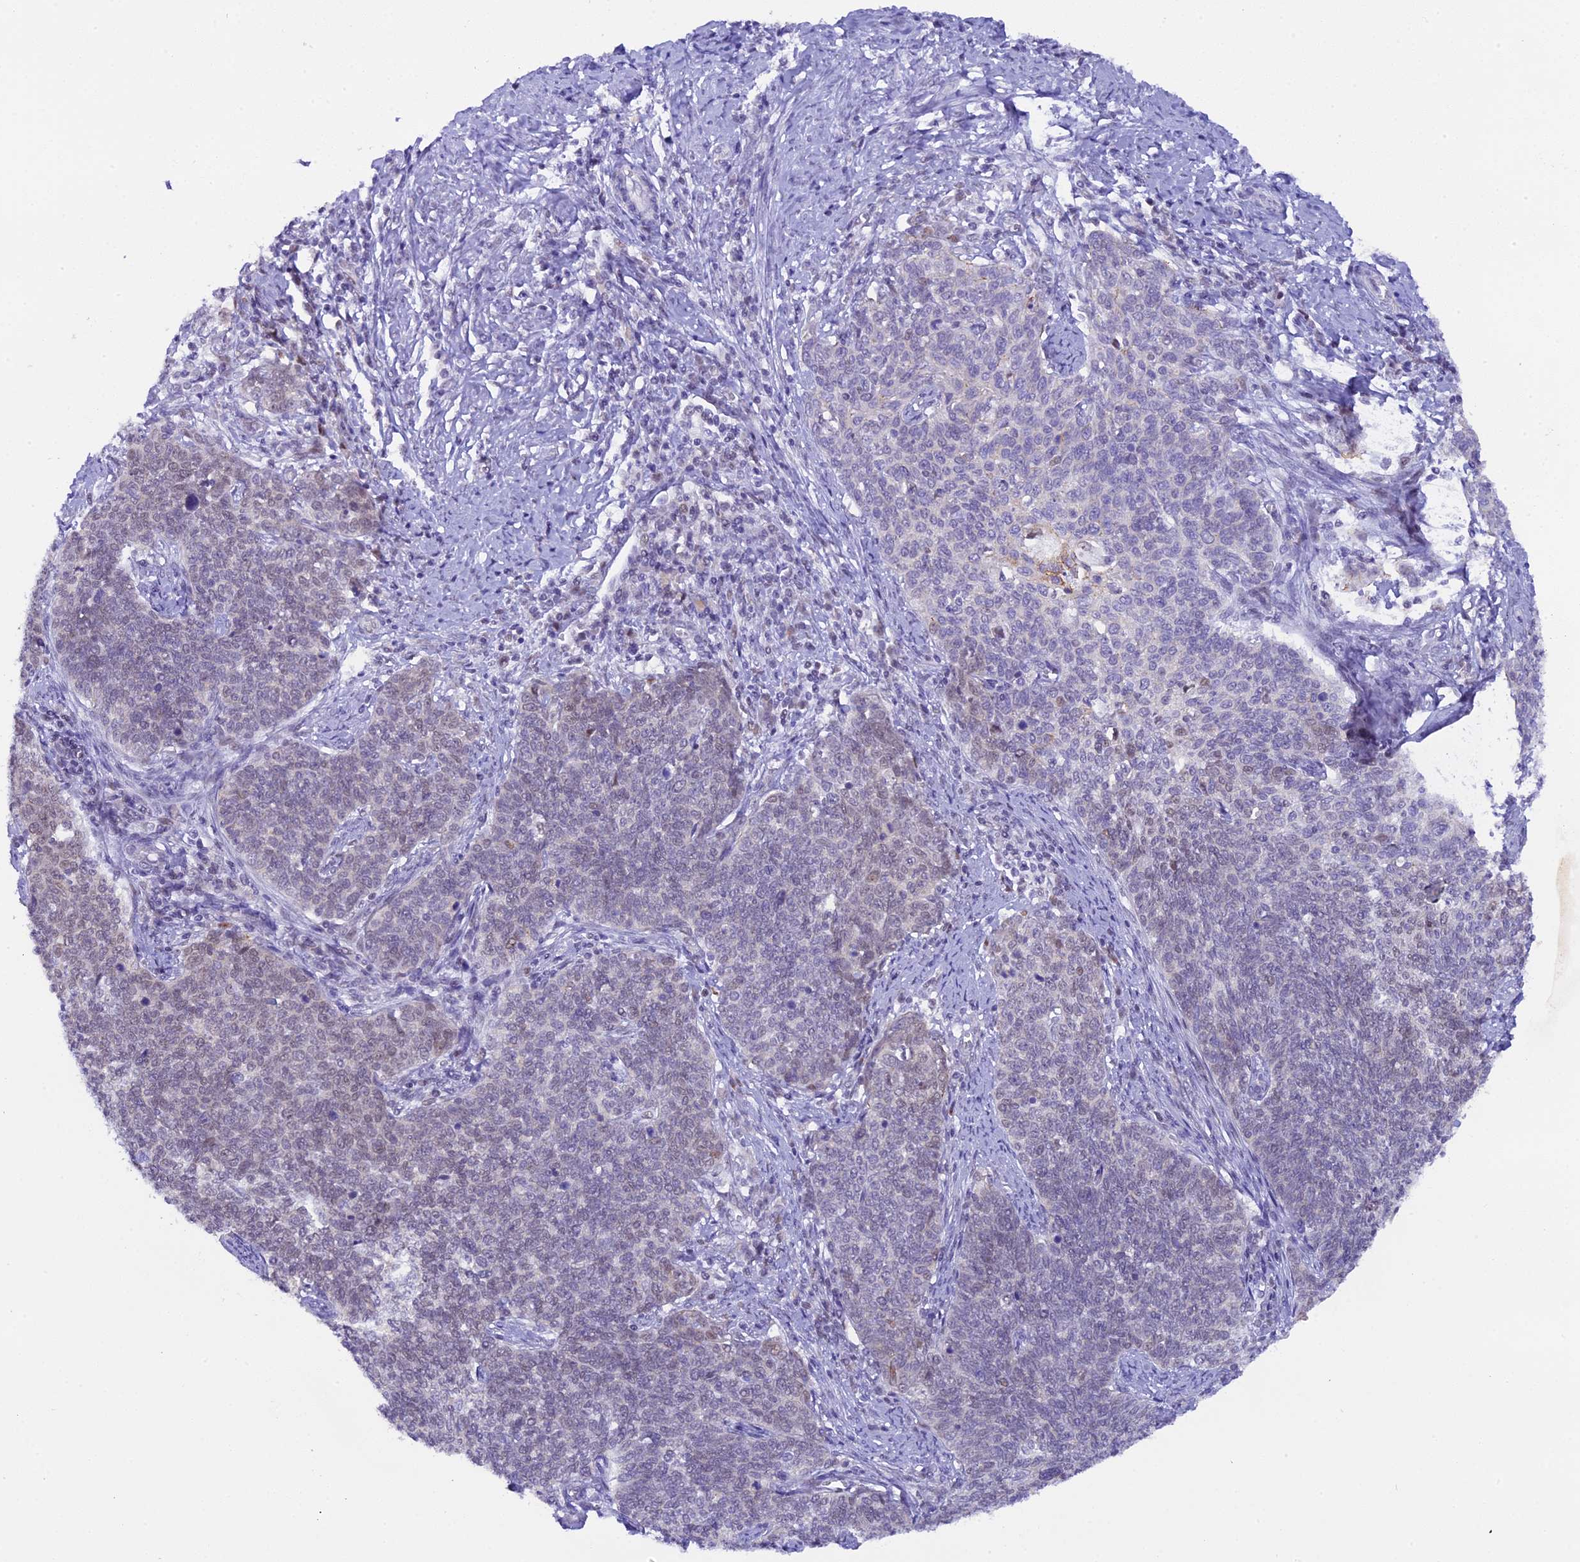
{"staining": {"intensity": "weak", "quantity": "<25%", "location": "cytoplasmic/membranous"}, "tissue": "cervical cancer", "cell_type": "Tumor cells", "image_type": "cancer", "snomed": [{"axis": "morphology", "description": "Squamous cell carcinoma, NOS"}, {"axis": "topography", "description": "Cervix"}], "caption": "Tumor cells are negative for protein expression in human cervical cancer (squamous cell carcinoma).", "gene": "OSGEP", "patient": {"sex": "female", "age": 39}}